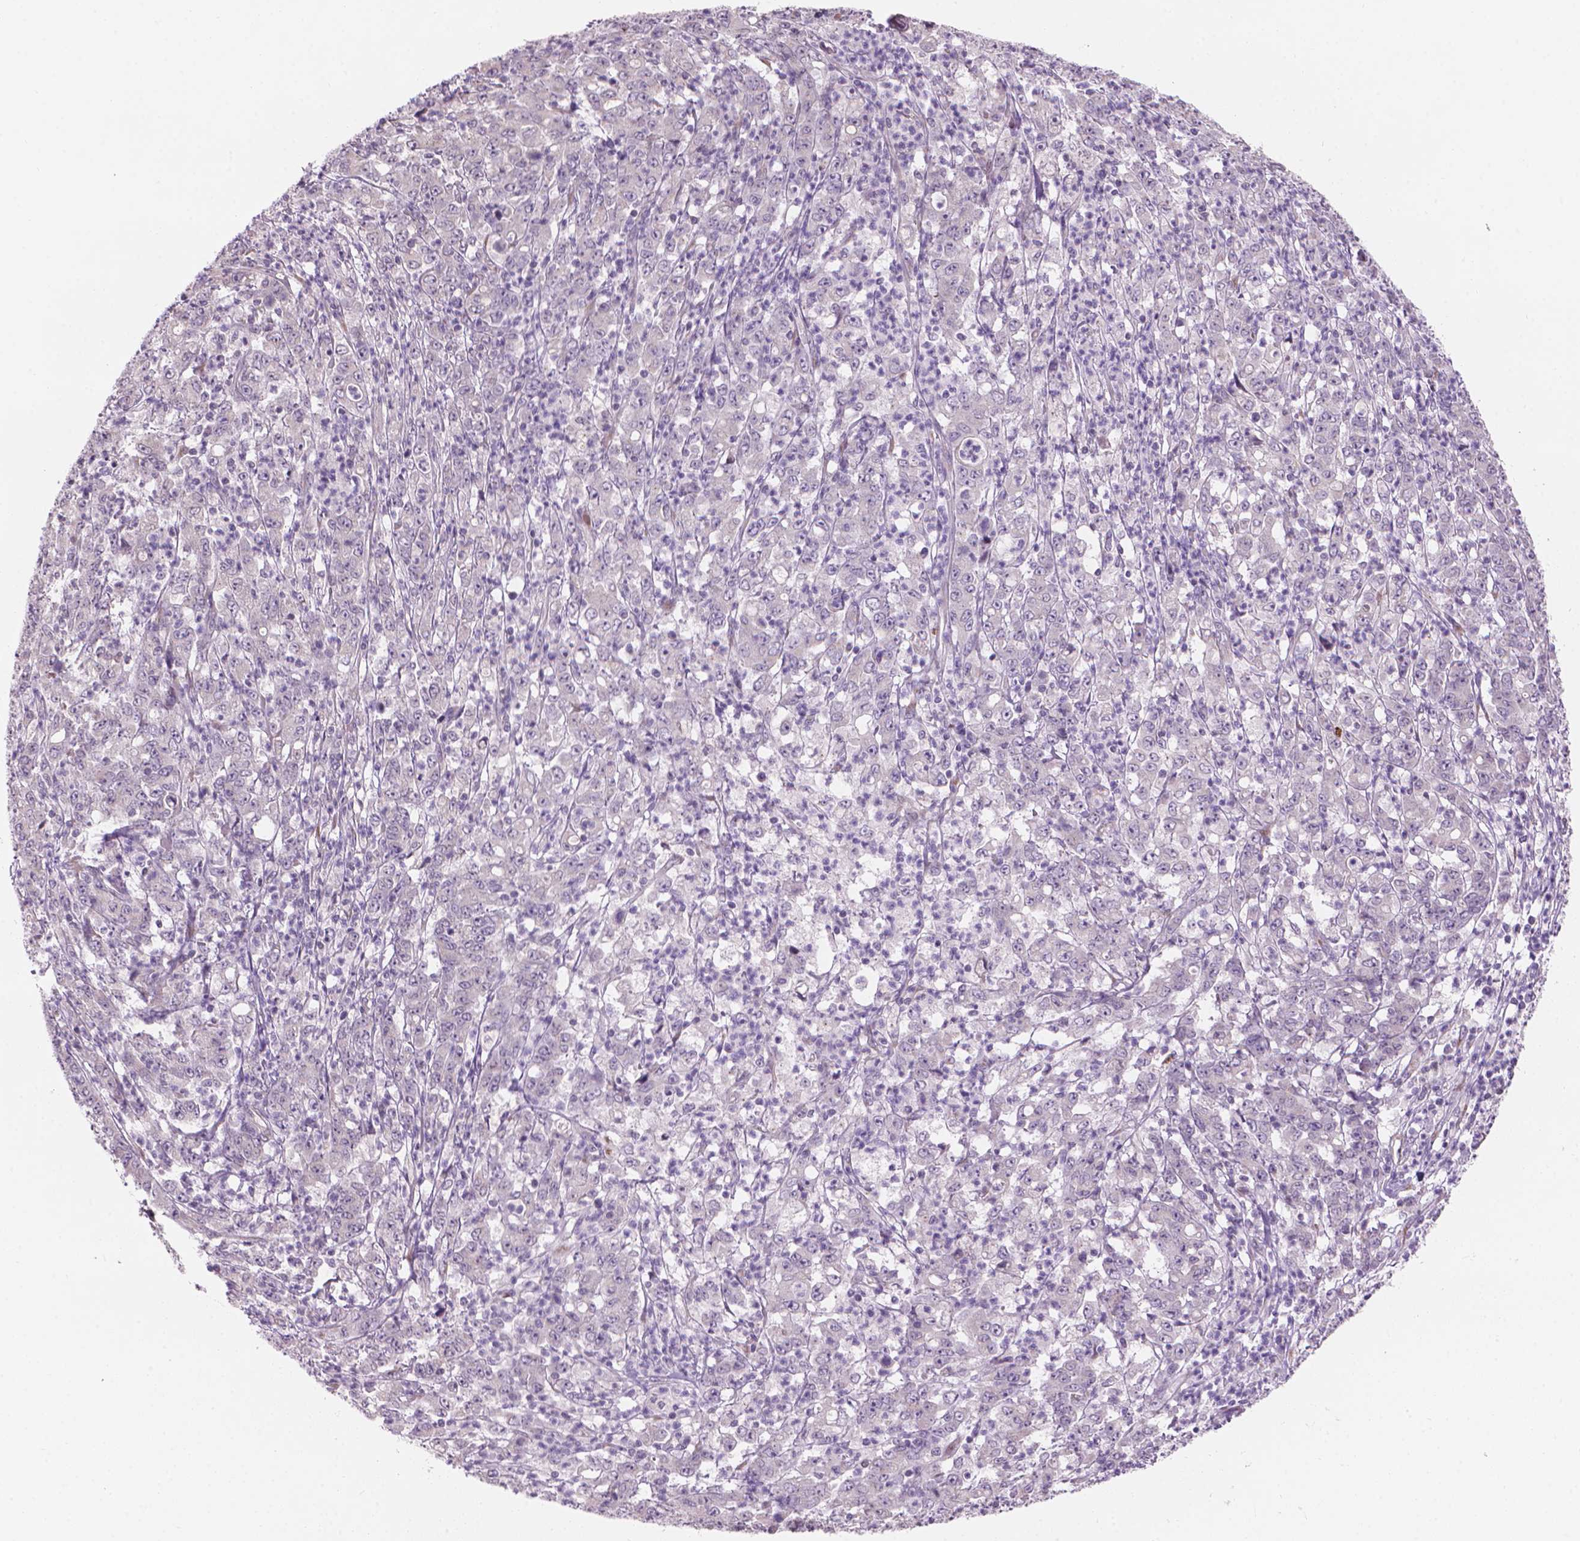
{"staining": {"intensity": "negative", "quantity": "none", "location": "none"}, "tissue": "stomach cancer", "cell_type": "Tumor cells", "image_type": "cancer", "snomed": [{"axis": "morphology", "description": "Adenocarcinoma, NOS"}, {"axis": "topography", "description": "Stomach, lower"}], "caption": "A histopathology image of human adenocarcinoma (stomach) is negative for staining in tumor cells.", "gene": "IFFO1", "patient": {"sex": "female", "age": 71}}